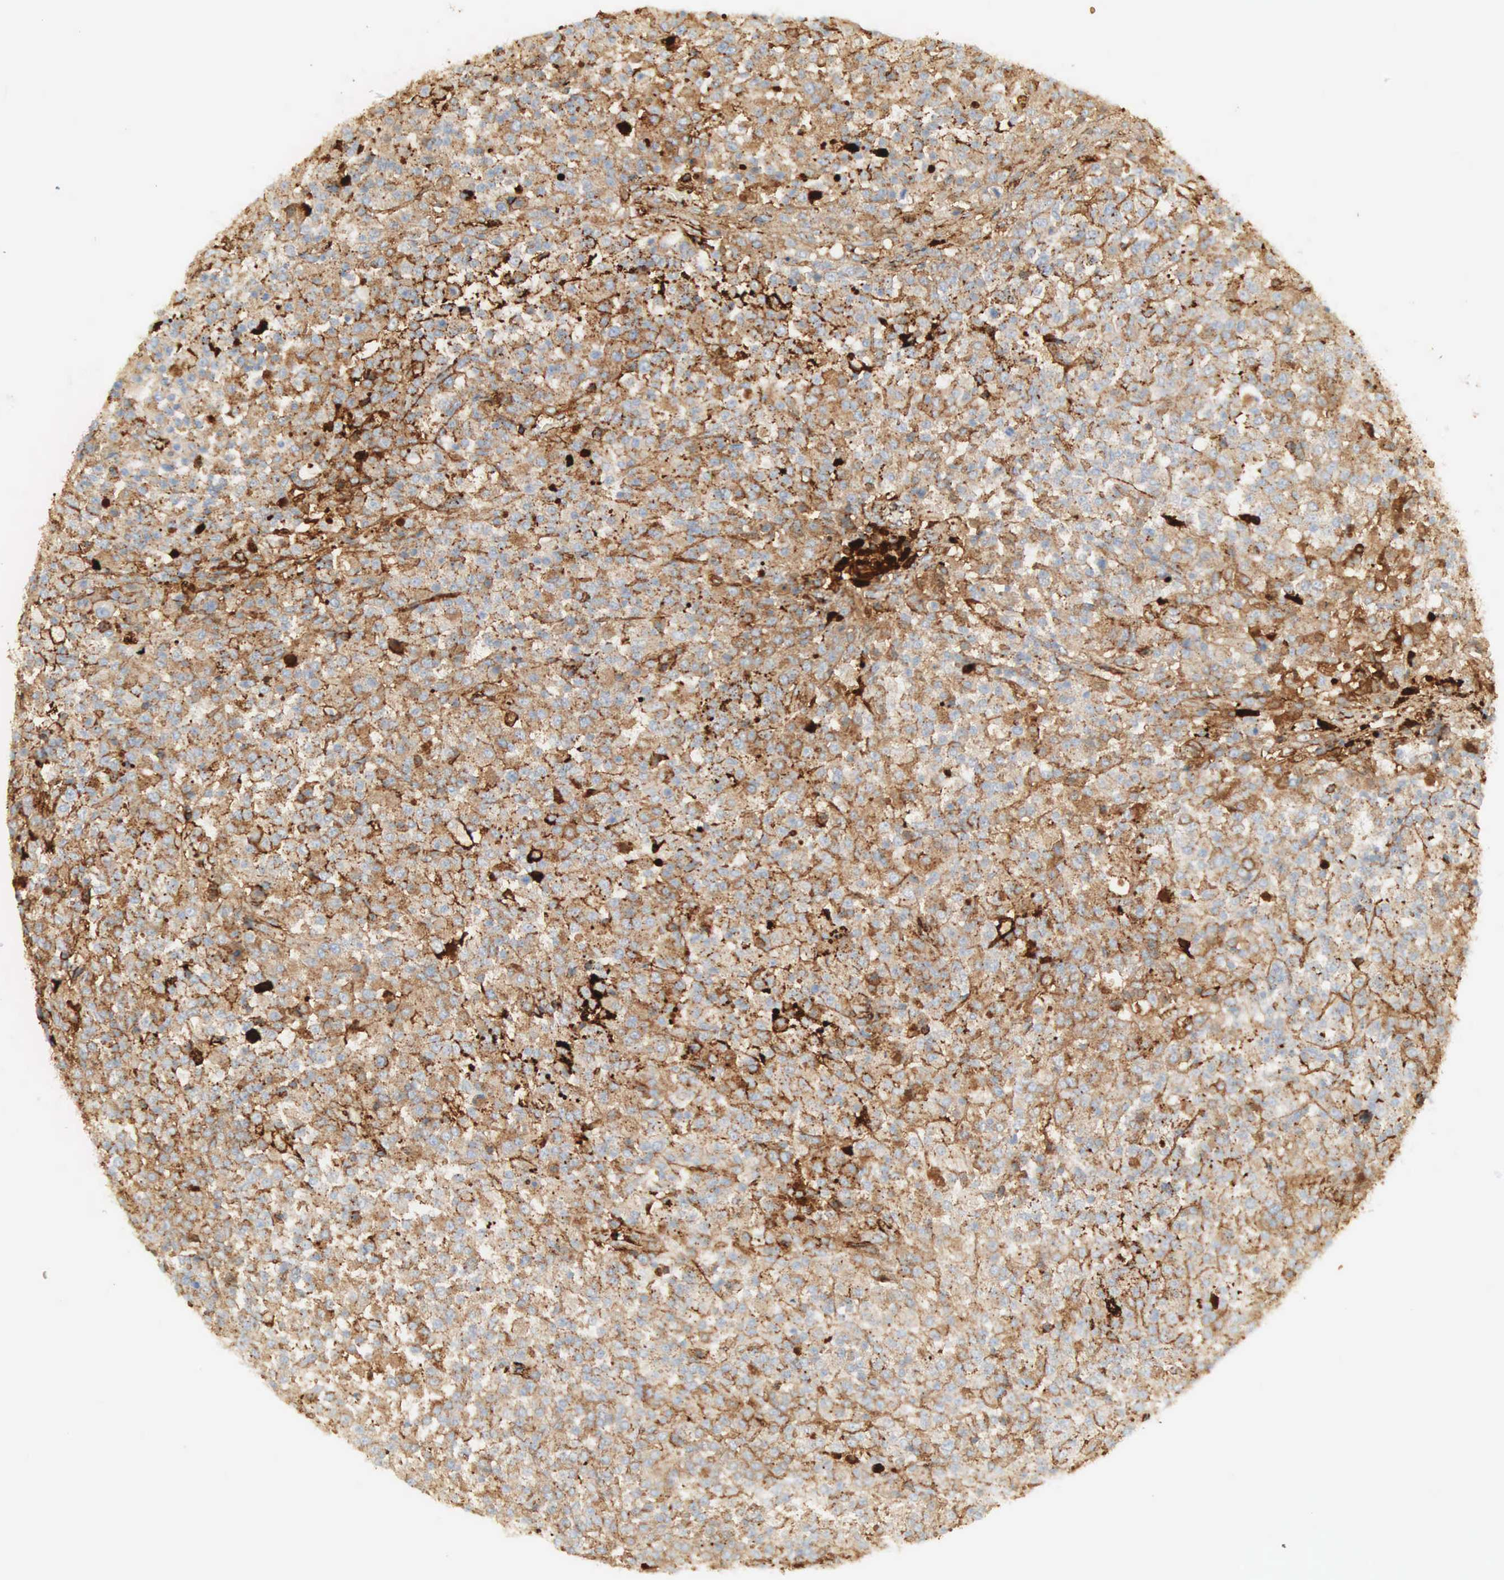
{"staining": {"intensity": "moderate", "quantity": "25%-75%", "location": "cytoplasmic/membranous"}, "tissue": "testis cancer", "cell_type": "Tumor cells", "image_type": "cancer", "snomed": [{"axis": "morphology", "description": "Seminoma, NOS"}, {"axis": "topography", "description": "Testis"}], "caption": "Immunohistochemical staining of human seminoma (testis) shows moderate cytoplasmic/membranous protein positivity in approximately 25%-75% of tumor cells. (Brightfield microscopy of DAB IHC at high magnification).", "gene": "IGLC3", "patient": {"sex": "male", "age": 59}}